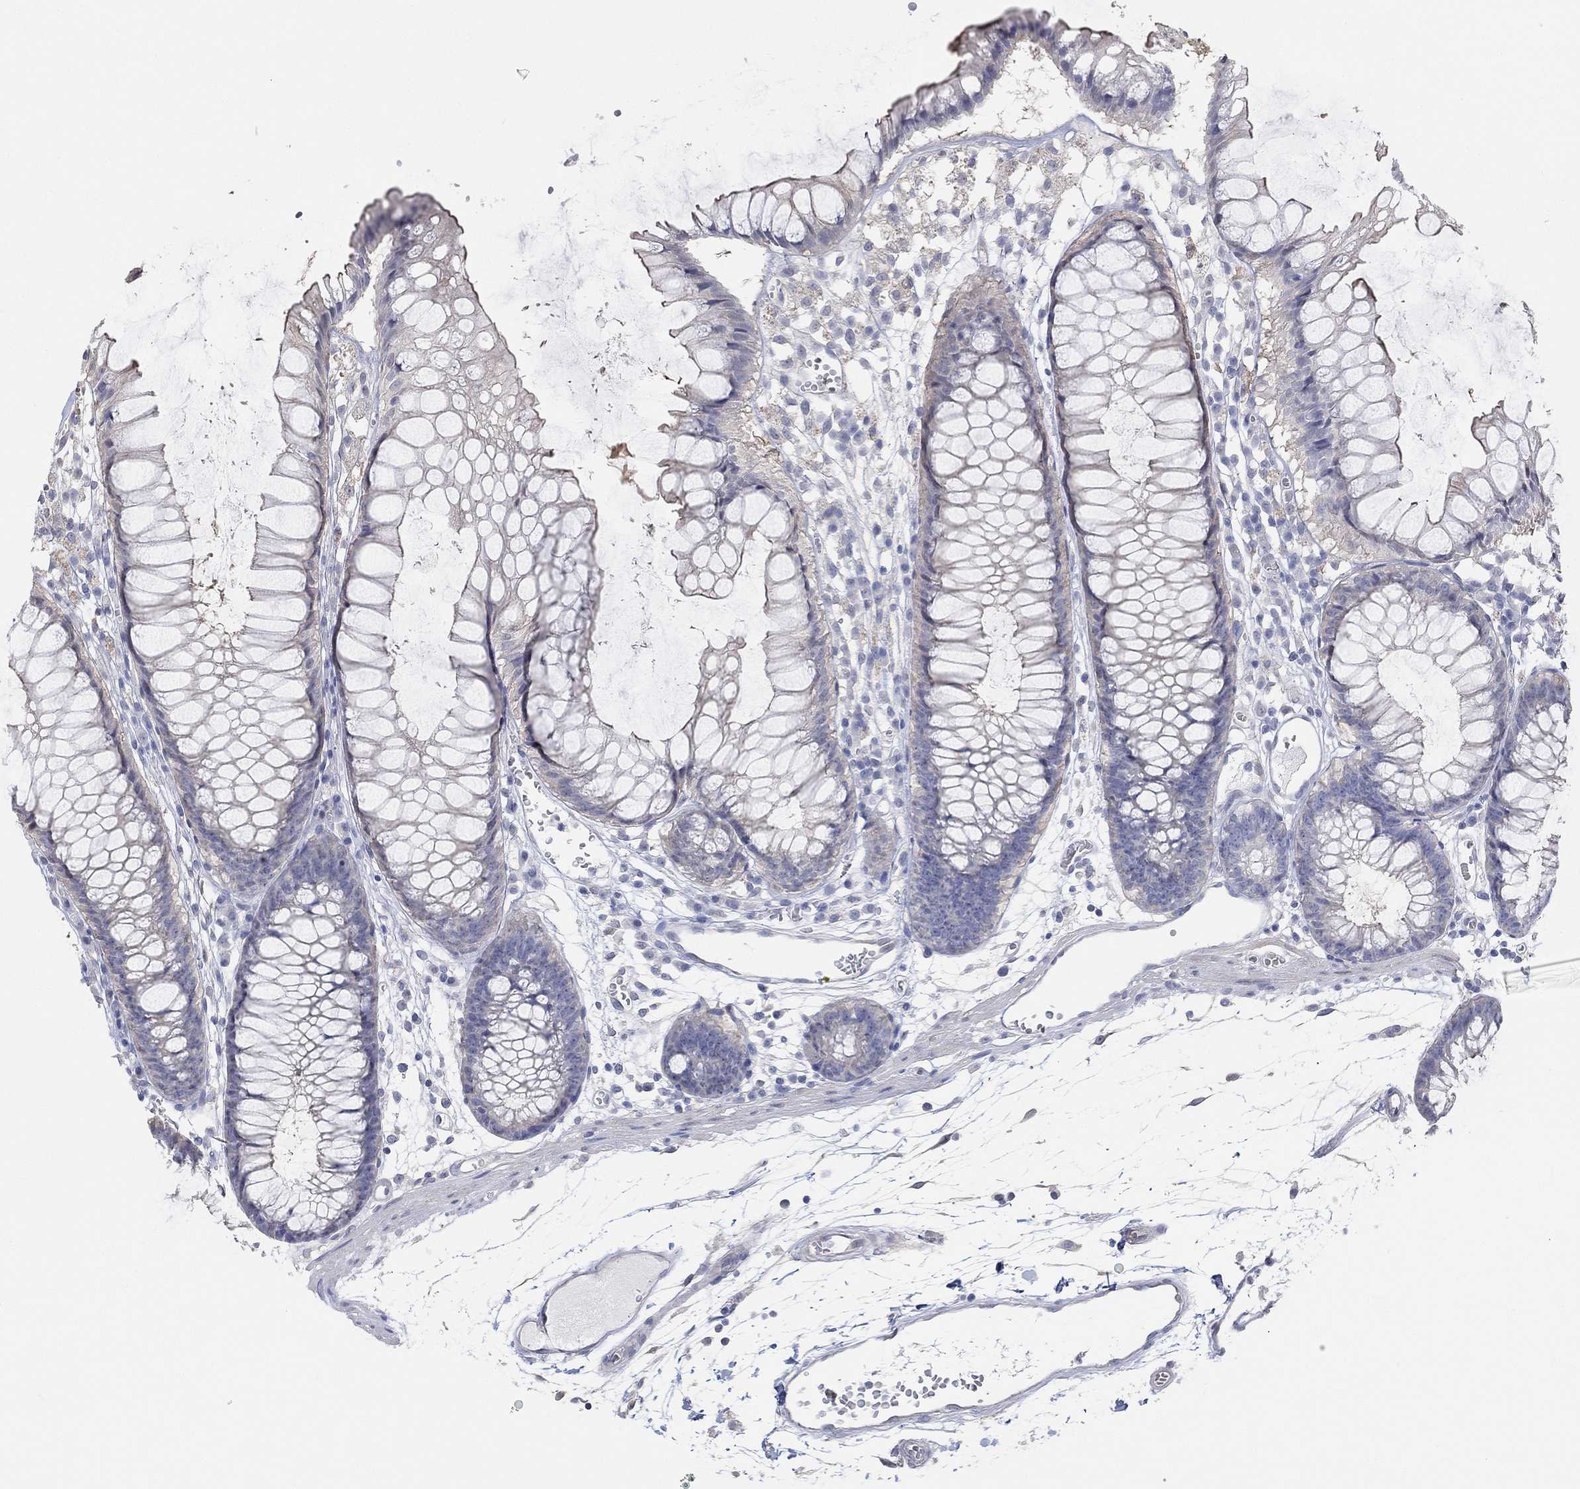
{"staining": {"intensity": "negative", "quantity": "none", "location": "none"}, "tissue": "colon", "cell_type": "Endothelial cells", "image_type": "normal", "snomed": [{"axis": "morphology", "description": "Normal tissue, NOS"}, {"axis": "morphology", "description": "Adenocarcinoma, NOS"}, {"axis": "topography", "description": "Colon"}], "caption": "Histopathology image shows no significant protein staining in endothelial cells of unremarkable colon. (Immunohistochemistry (ihc), brightfield microscopy, high magnification).", "gene": "PNMA5", "patient": {"sex": "male", "age": 65}}